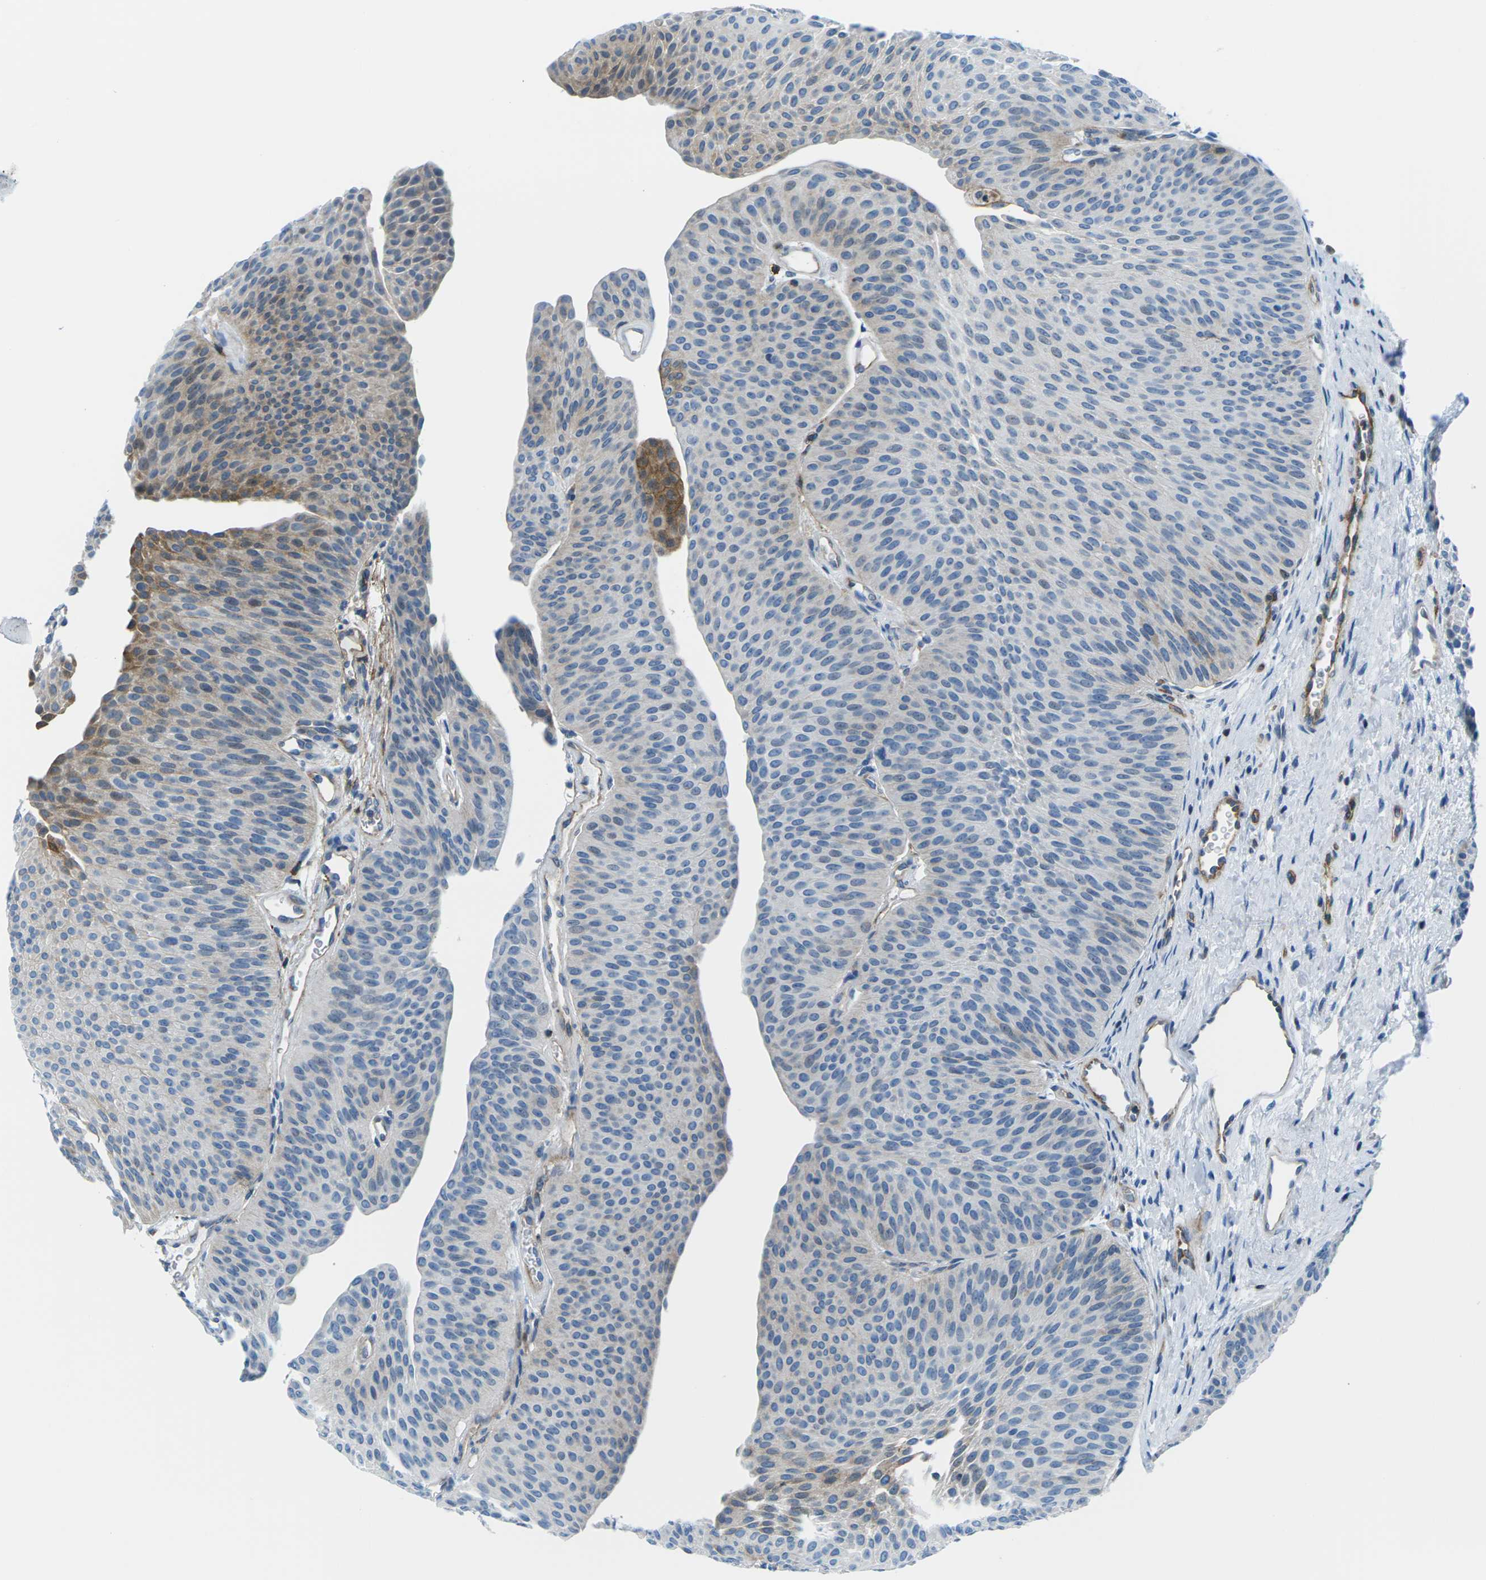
{"staining": {"intensity": "weak", "quantity": "<25%", "location": "cytoplasmic/membranous"}, "tissue": "urothelial cancer", "cell_type": "Tumor cells", "image_type": "cancer", "snomed": [{"axis": "morphology", "description": "Urothelial carcinoma, Low grade"}, {"axis": "topography", "description": "Urinary bladder"}], "caption": "A high-resolution photomicrograph shows IHC staining of low-grade urothelial carcinoma, which exhibits no significant expression in tumor cells. The staining is performed using DAB (3,3'-diaminobenzidine) brown chromogen with nuclei counter-stained in using hematoxylin.", "gene": "SOCS4", "patient": {"sex": "female", "age": 60}}